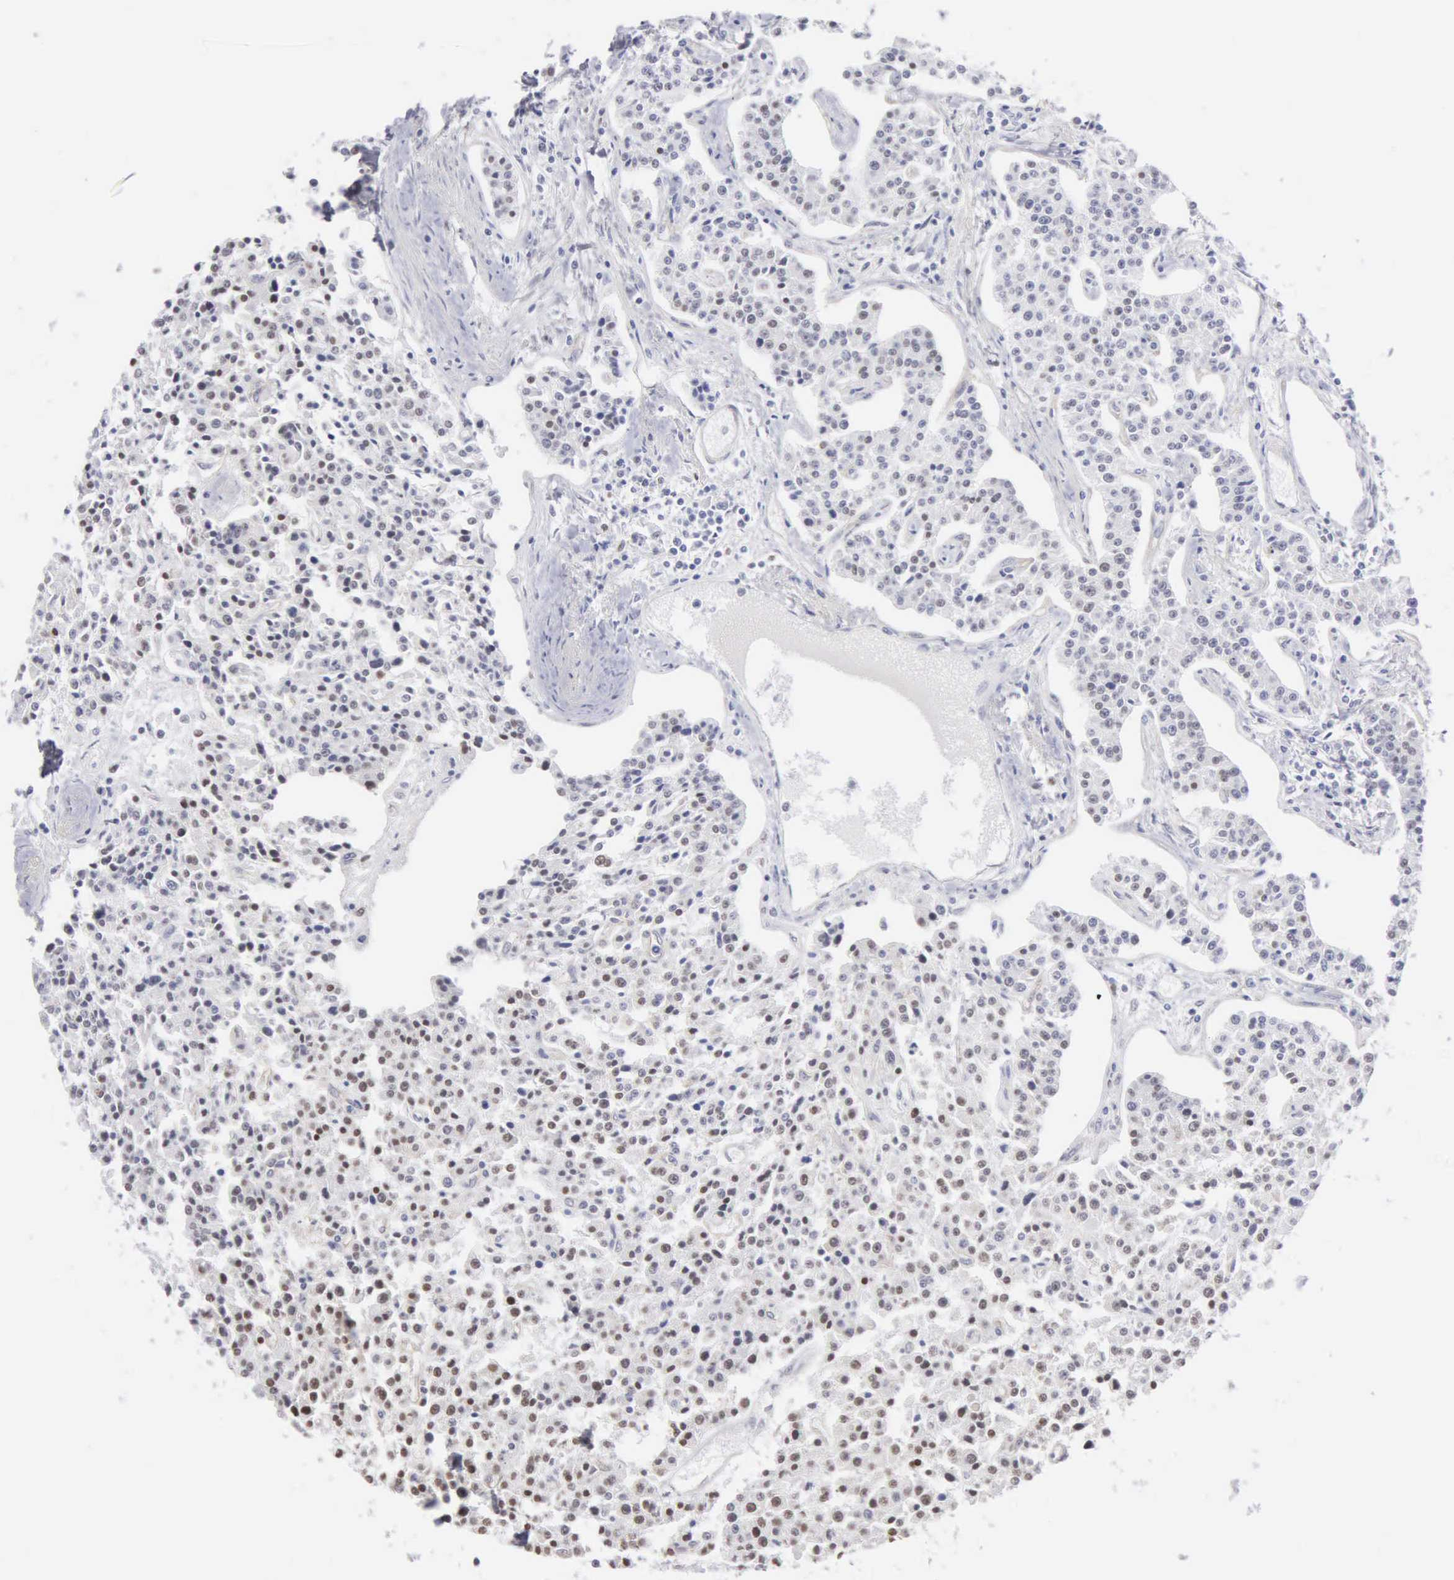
{"staining": {"intensity": "moderate", "quantity": "25%-75%", "location": "nuclear"}, "tissue": "carcinoid", "cell_type": "Tumor cells", "image_type": "cancer", "snomed": [{"axis": "morphology", "description": "Carcinoid, malignant, NOS"}, {"axis": "topography", "description": "Stomach"}], "caption": "A brown stain labels moderate nuclear staining of a protein in carcinoid tumor cells. Nuclei are stained in blue.", "gene": "CCNG1", "patient": {"sex": "female", "age": 76}}